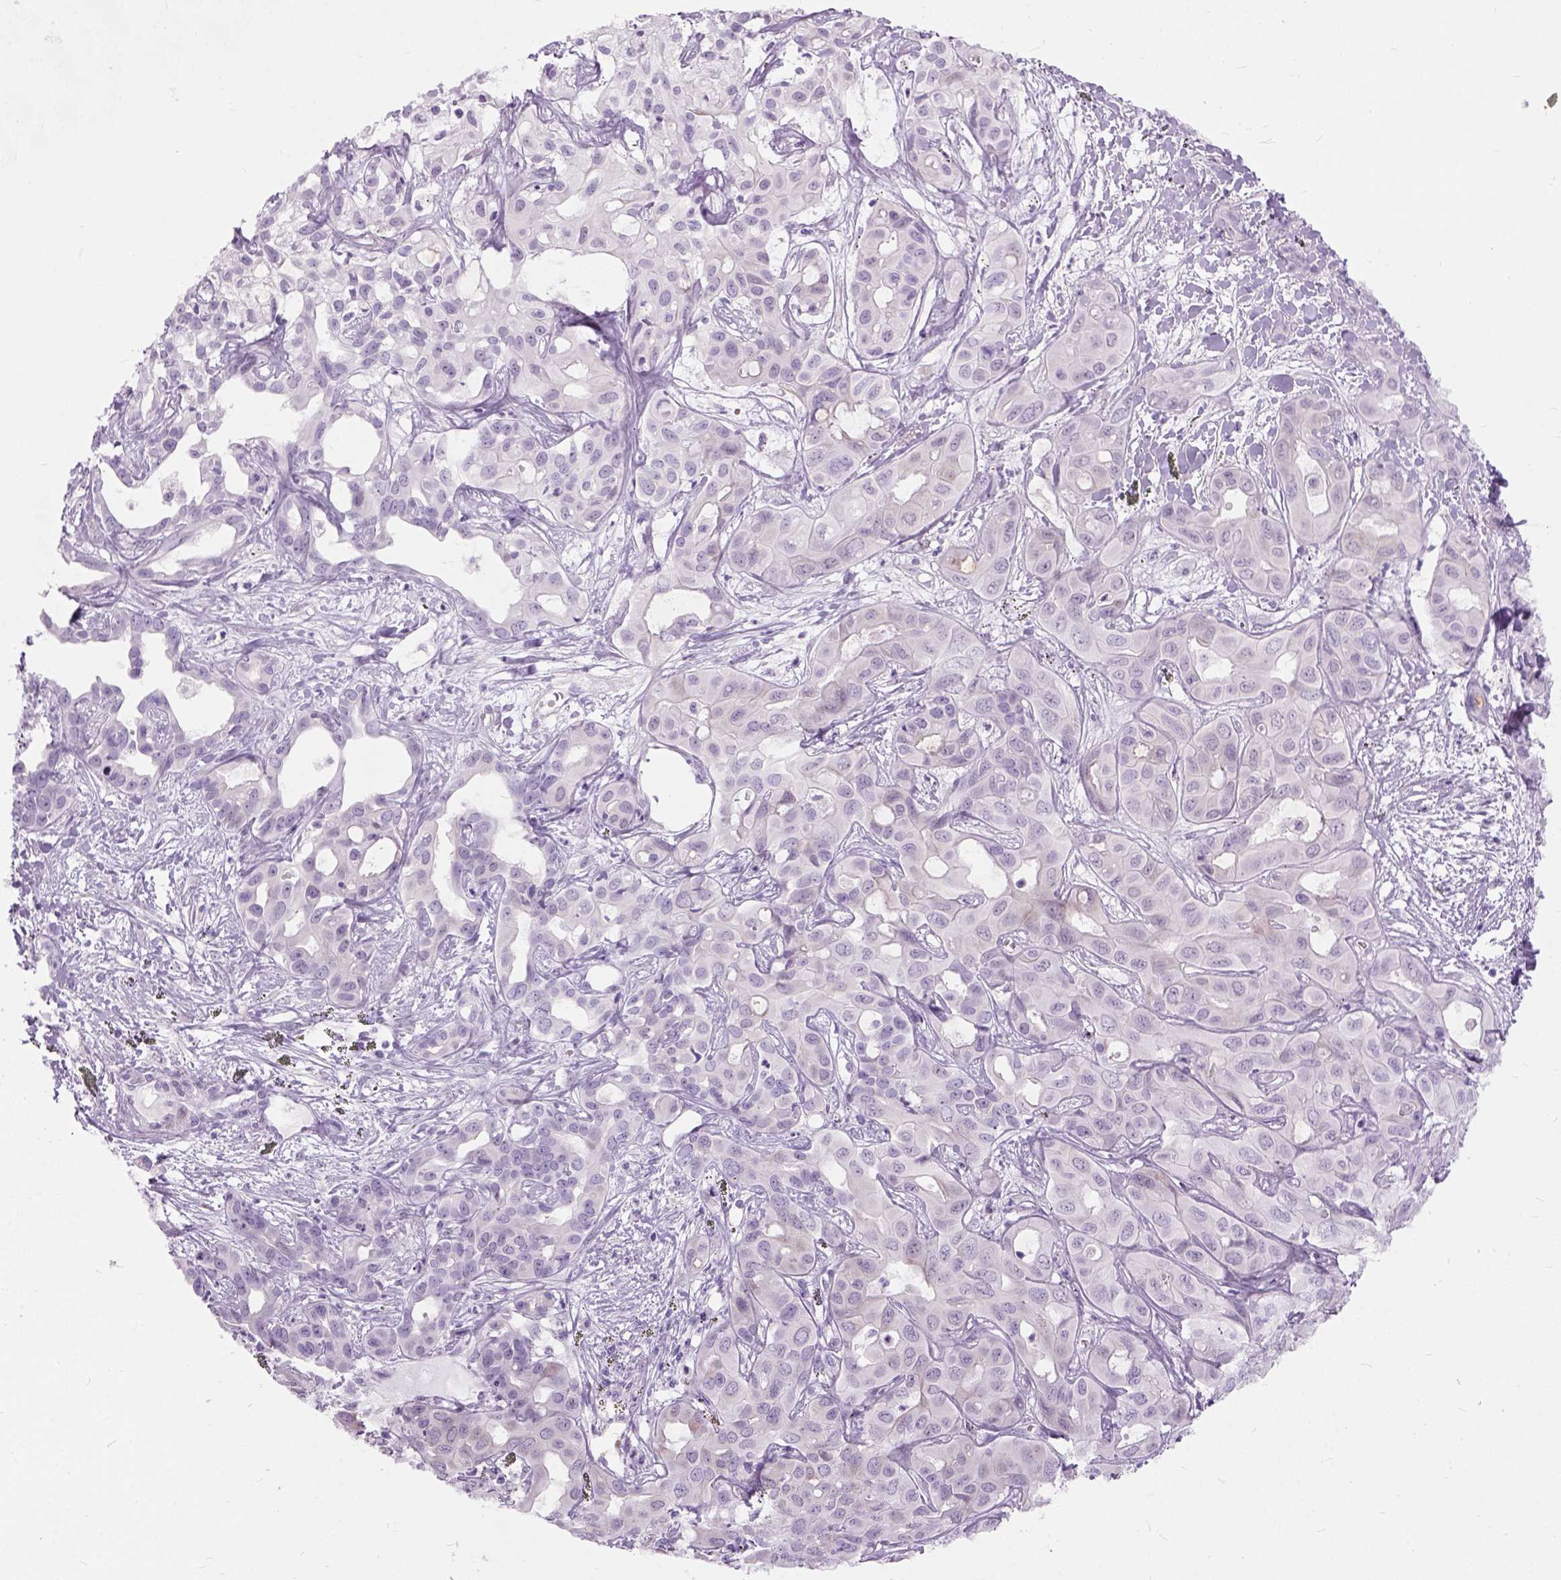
{"staining": {"intensity": "negative", "quantity": "none", "location": "none"}, "tissue": "liver cancer", "cell_type": "Tumor cells", "image_type": "cancer", "snomed": [{"axis": "morphology", "description": "Cholangiocarcinoma"}, {"axis": "topography", "description": "Liver"}], "caption": "Tumor cells show no significant positivity in liver cancer (cholangiocarcinoma).", "gene": "AXDND1", "patient": {"sex": "female", "age": 60}}